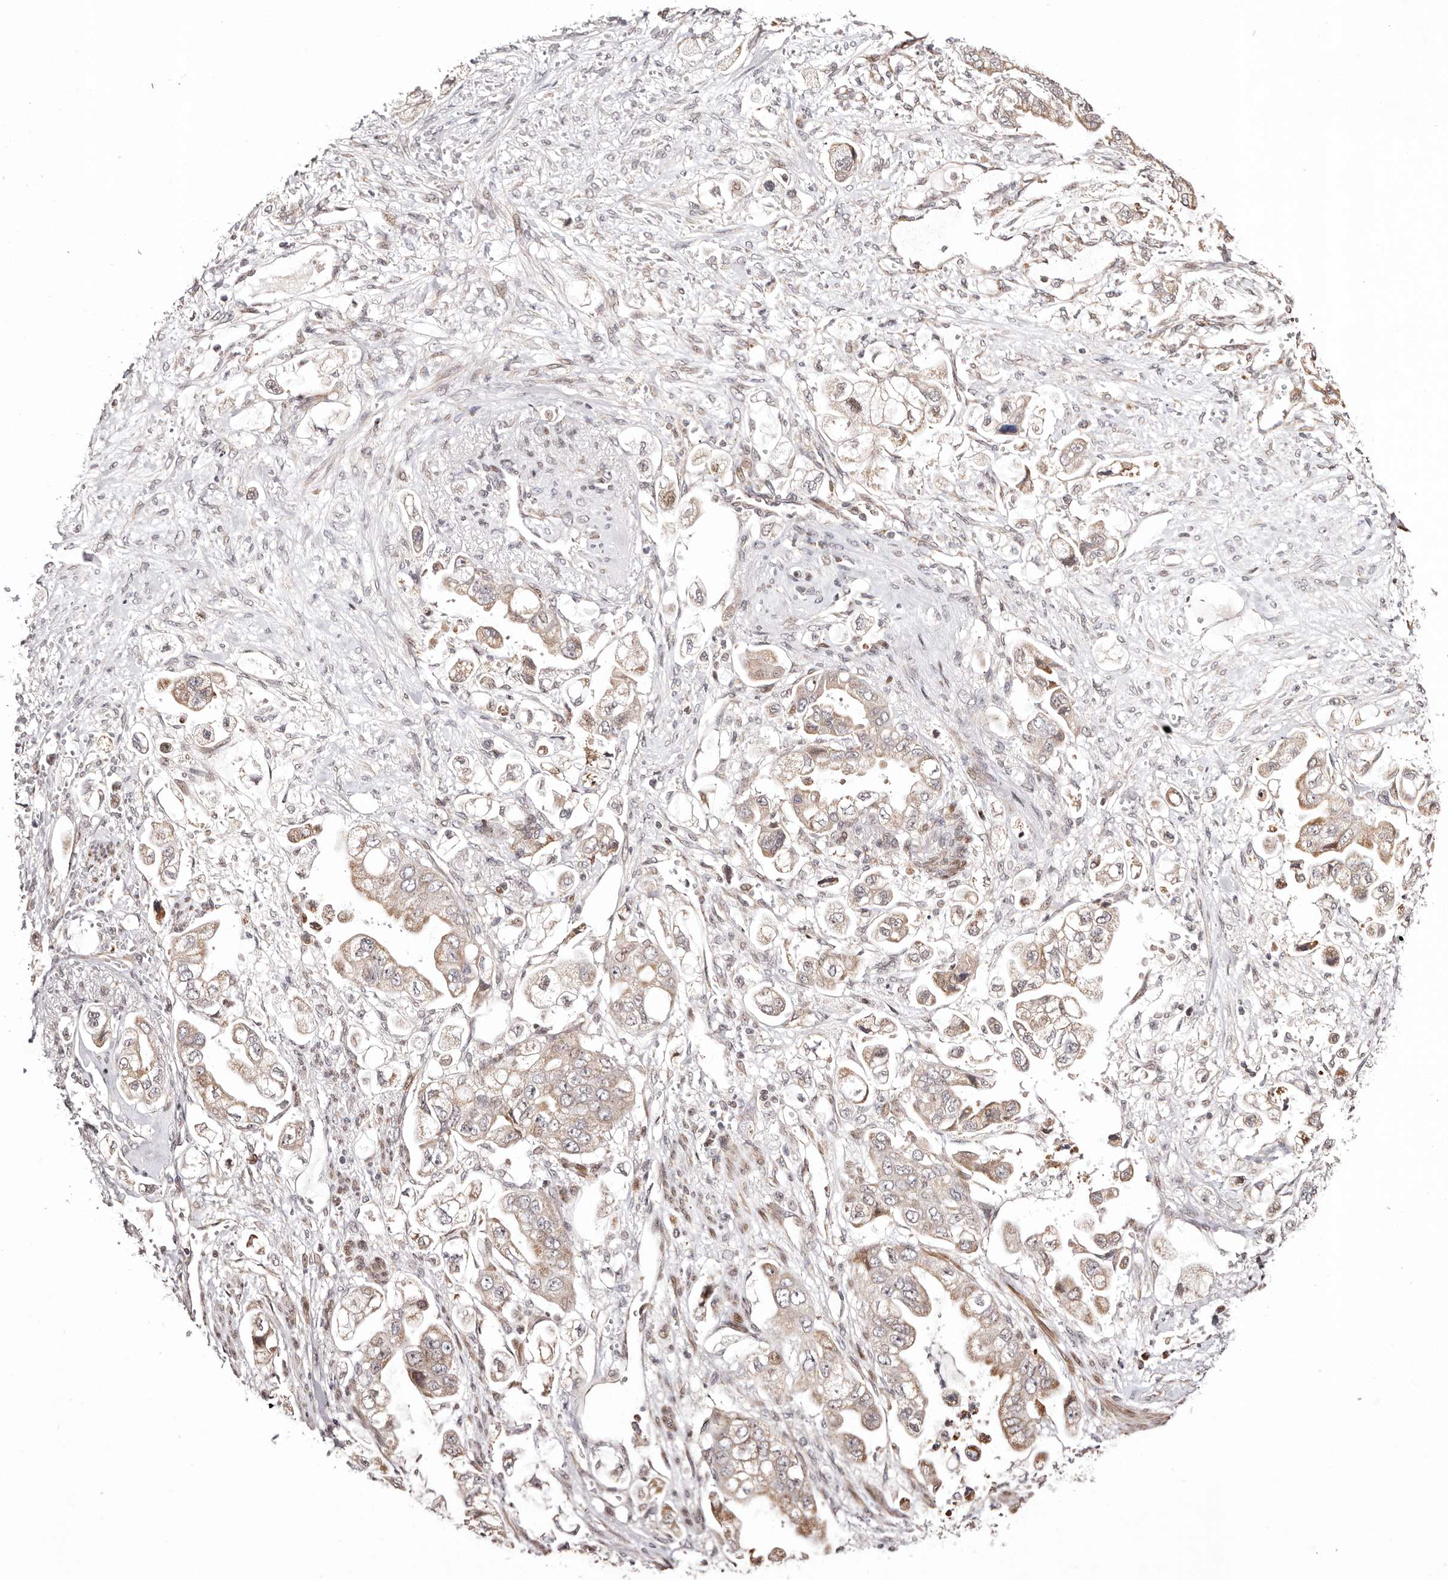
{"staining": {"intensity": "weak", "quantity": ">75%", "location": "cytoplasmic/membranous"}, "tissue": "stomach cancer", "cell_type": "Tumor cells", "image_type": "cancer", "snomed": [{"axis": "morphology", "description": "Adenocarcinoma, NOS"}, {"axis": "topography", "description": "Stomach"}], "caption": "Adenocarcinoma (stomach) was stained to show a protein in brown. There is low levels of weak cytoplasmic/membranous positivity in approximately >75% of tumor cells.", "gene": "HIVEP3", "patient": {"sex": "male", "age": 62}}